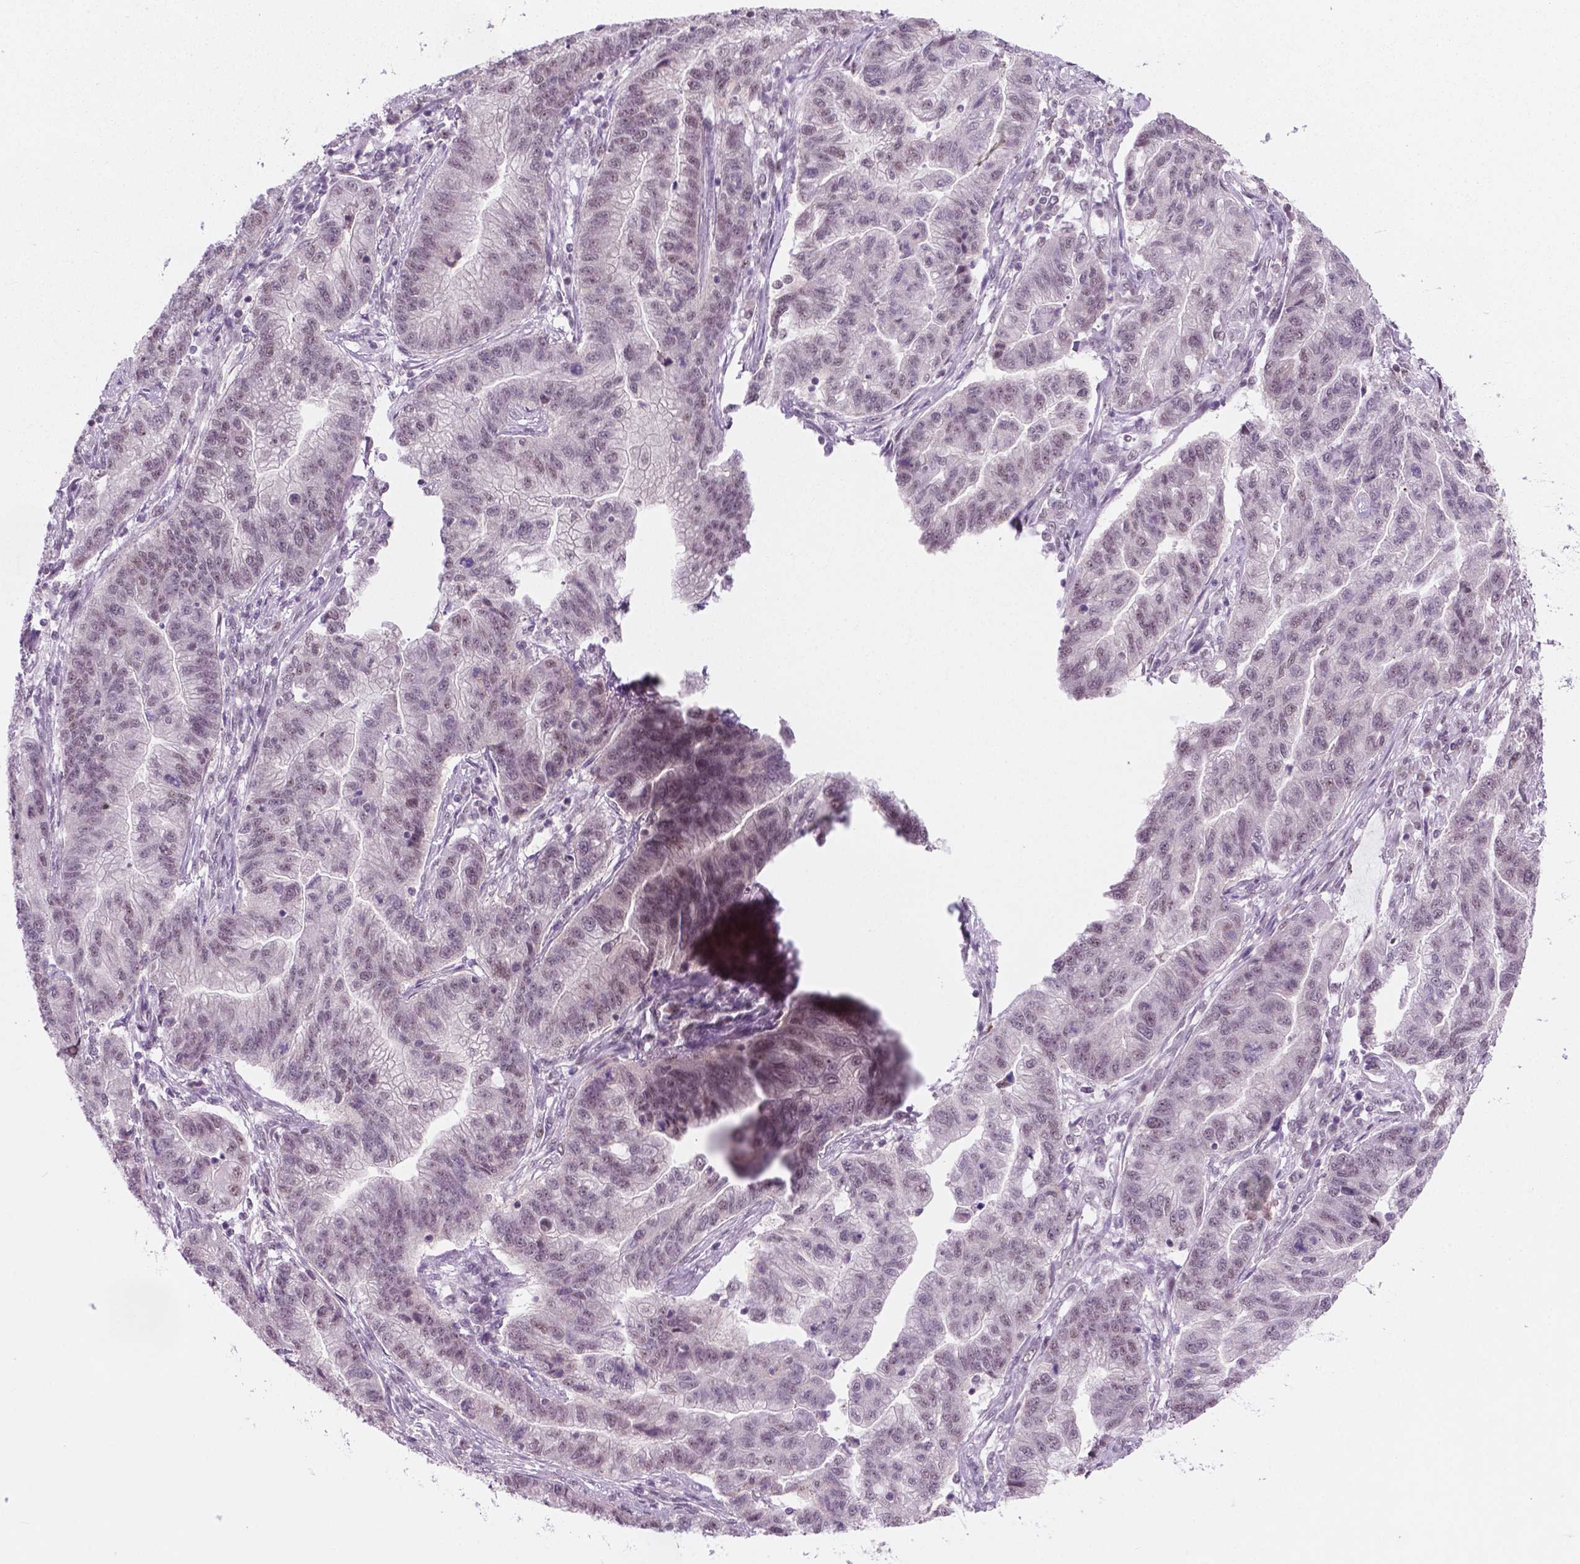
{"staining": {"intensity": "negative", "quantity": "none", "location": "none"}, "tissue": "stomach cancer", "cell_type": "Tumor cells", "image_type": "cancer", "snomed": [{"axis": "morphology", "description": "Adenocarcinoma, NOS"}, {"axis": "topography", "description": "Stomach"}], "caption": "Stomach cancer (adenocarcinoma) stained for a protein using immunohistochemistry demonstrates no expression tumor cells.", "gene": "PHAX", "patient": {"sex": "male", "age": 83}}